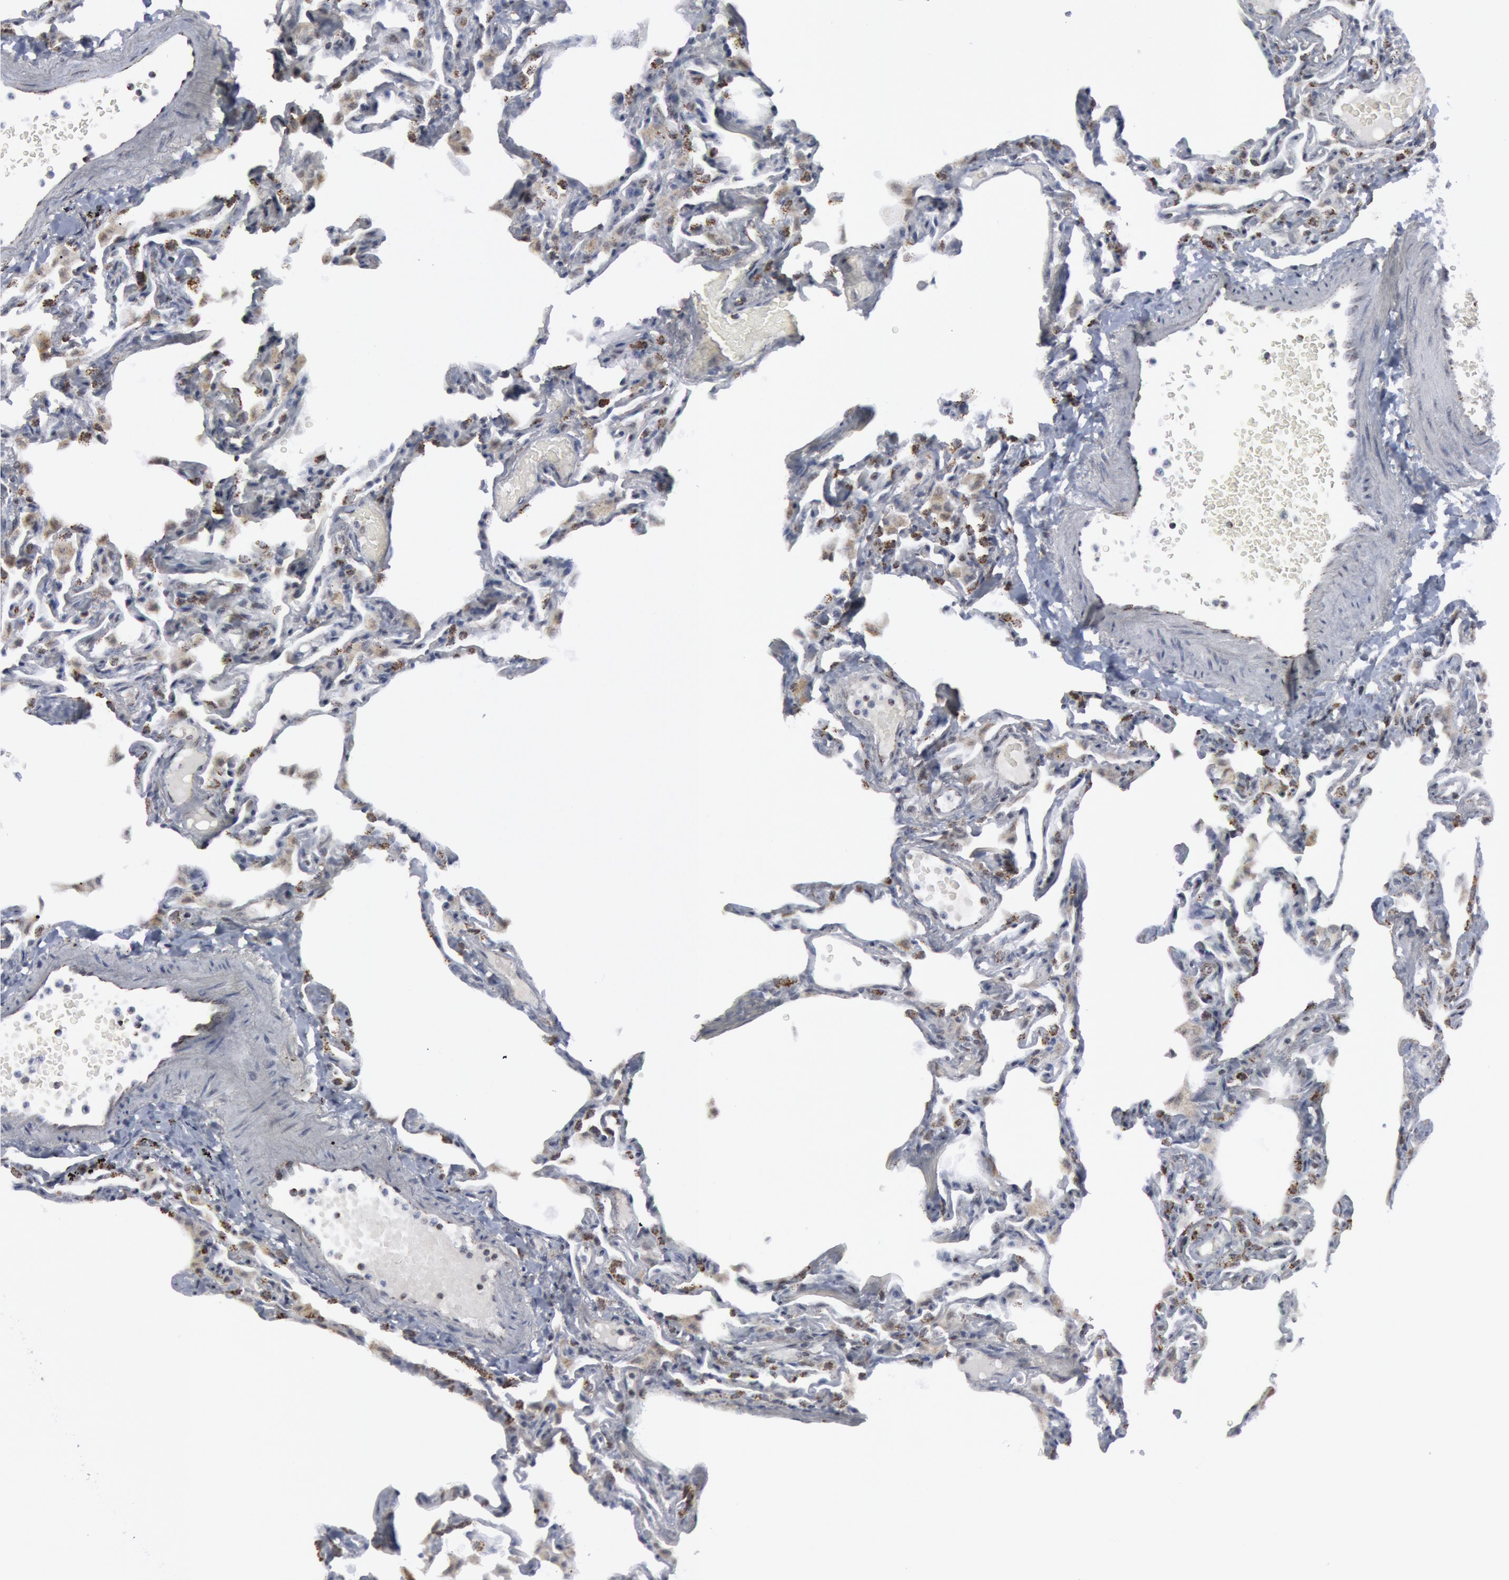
{"staining": {"intensity": "moderate", "quantity": "<25%", "location": "cytoplasmic/membranous"}, "tissue": "lung", "cell_type": "Alveolar cells", "image_type": "normal", "snomed": [{"axis": "morphology", "description": "Normal tissue, NOS"}, {"axis": "topography", "description": "Lung"}], "caption": "Benign lung displays moderate cytoplasmic/membranous expression in about <25% of alveolar cells The staining was performed using DAB, with brown indicating positive protein expression. Nuclei are stained blue with hematoxylin..", "gene": "CASP9", "patient": {"sex": "female", "age": 49}}